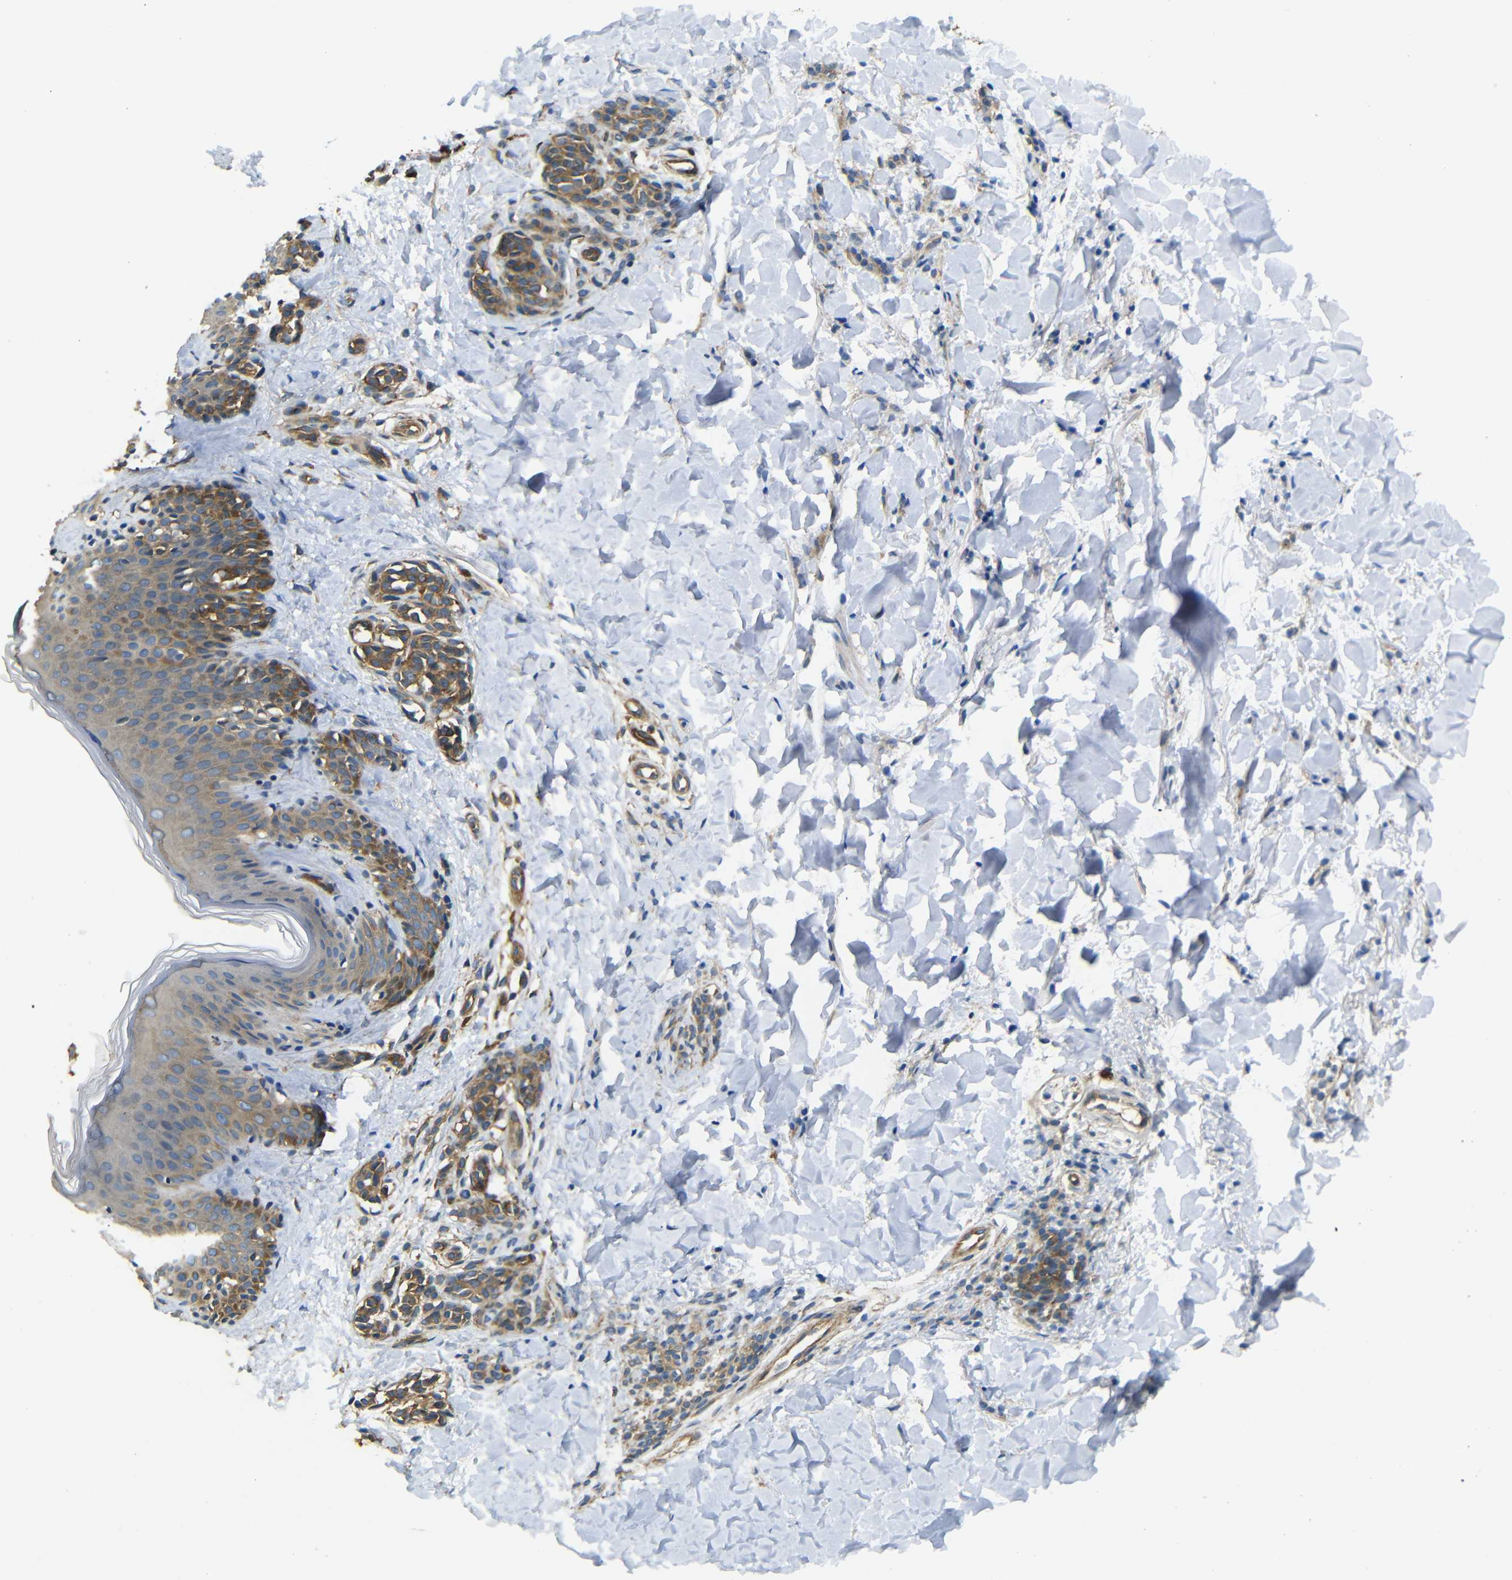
{"staining": {"intensity": "weak", "quantity": ">75%", "location": "cytoplasmic/membranous"}, "tissue": "skin", "cell_type": "Fibroblasts", "image_type": "normal", "snomed": [{"axis": "morphology", "description": "Normal tissue, NOS"}, {"axis": "topography", "description": "Skin"}], "caption": "An image of skin stained for a protein displays weak cytoplasmic/membranous brown staining in fibroblasts. Using DAB (brown) and hematoxylin (blue) stains, captured at high magnification using brightfield microscopy.", "gene": "MYO1B", "patient": {"sex": "male", "age": 16}}